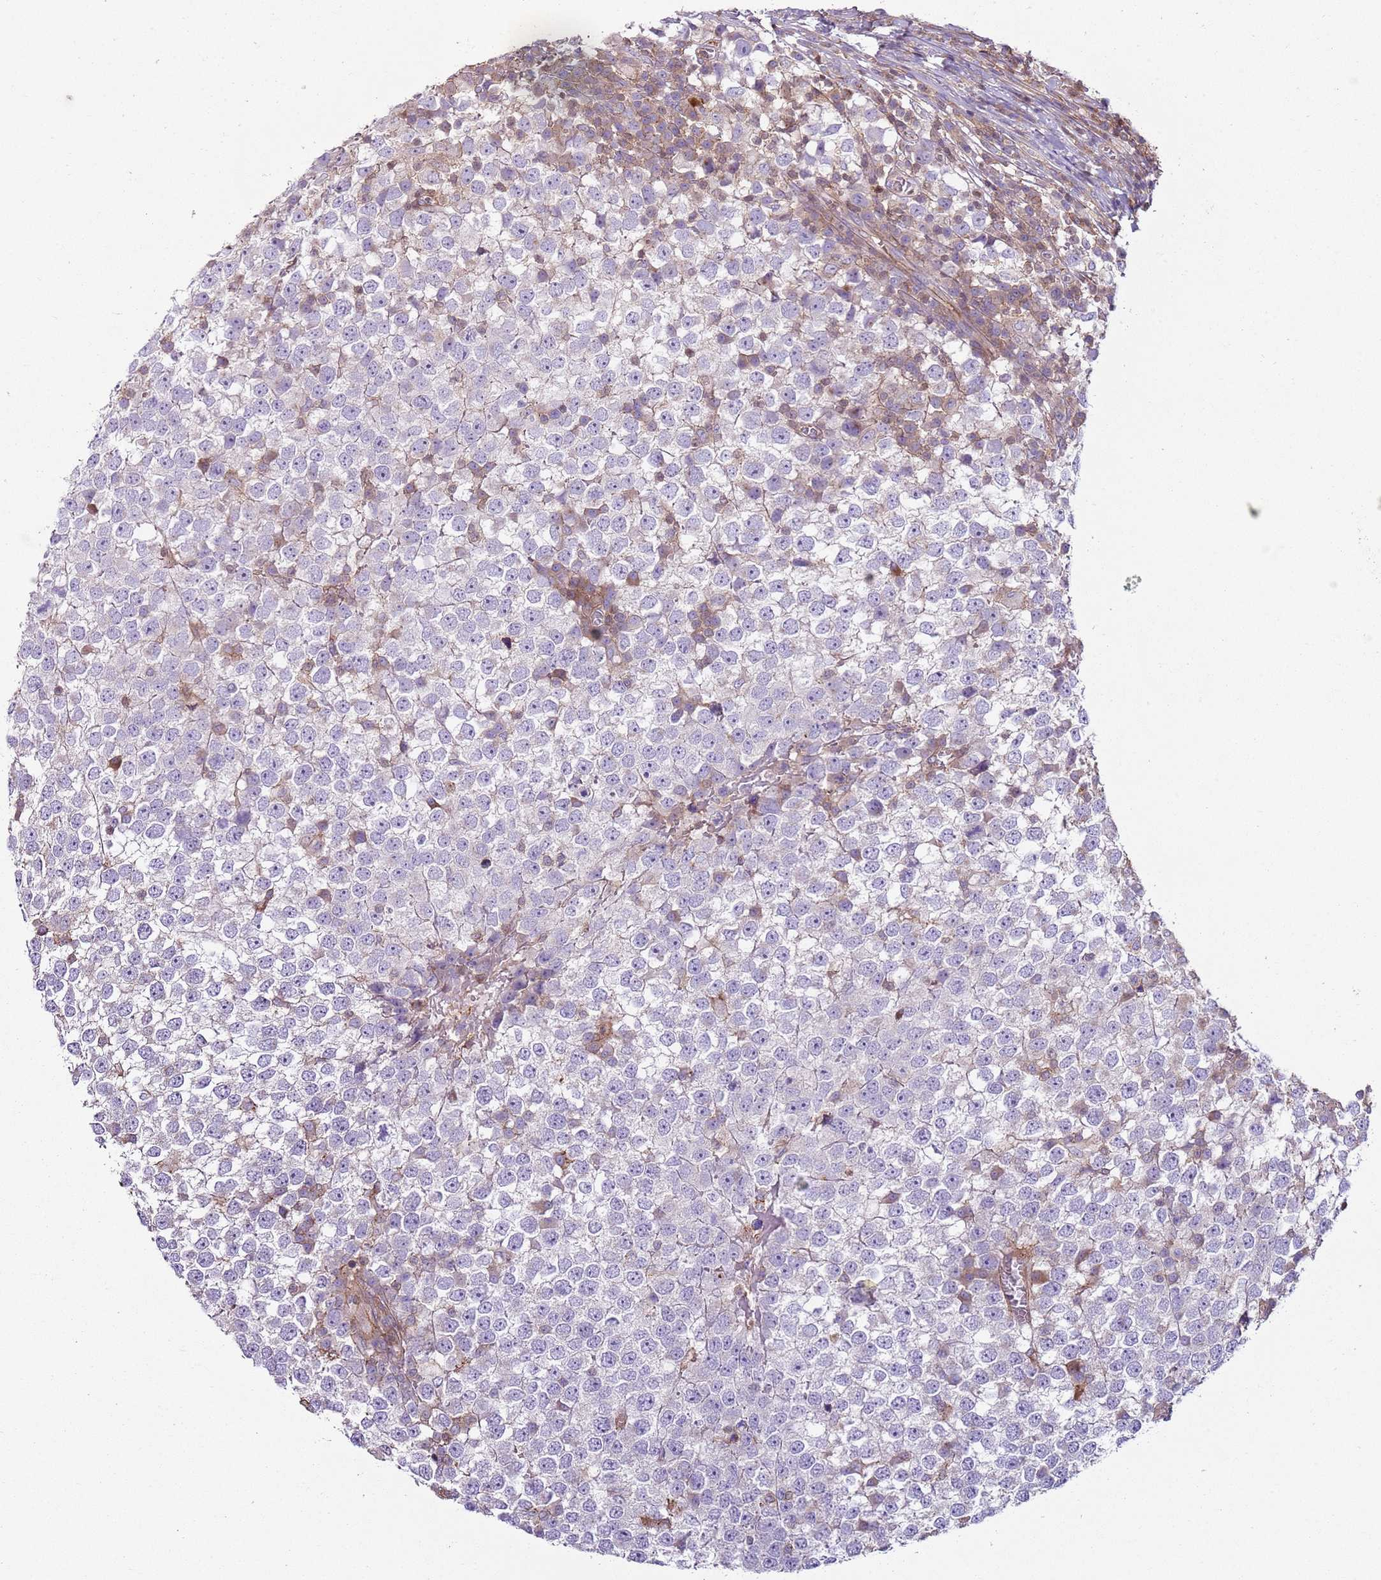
{"staining": {"intensity": "negative", "quantity": "none", "location": "none"}, "tissue": "testis cancer", "cell_type": "Tumor cells", "image_type": "cancer", "snomed": [{"axis": "morphology", "description": "Seminoma, NOS"}, {"axis": "topography", "description": "Testis"}], "caption": "An image of human testis cancer is negative for staining in tumor cells.", "gene": "GNAI3", "patient": {"sex": "male", "age": 65}}